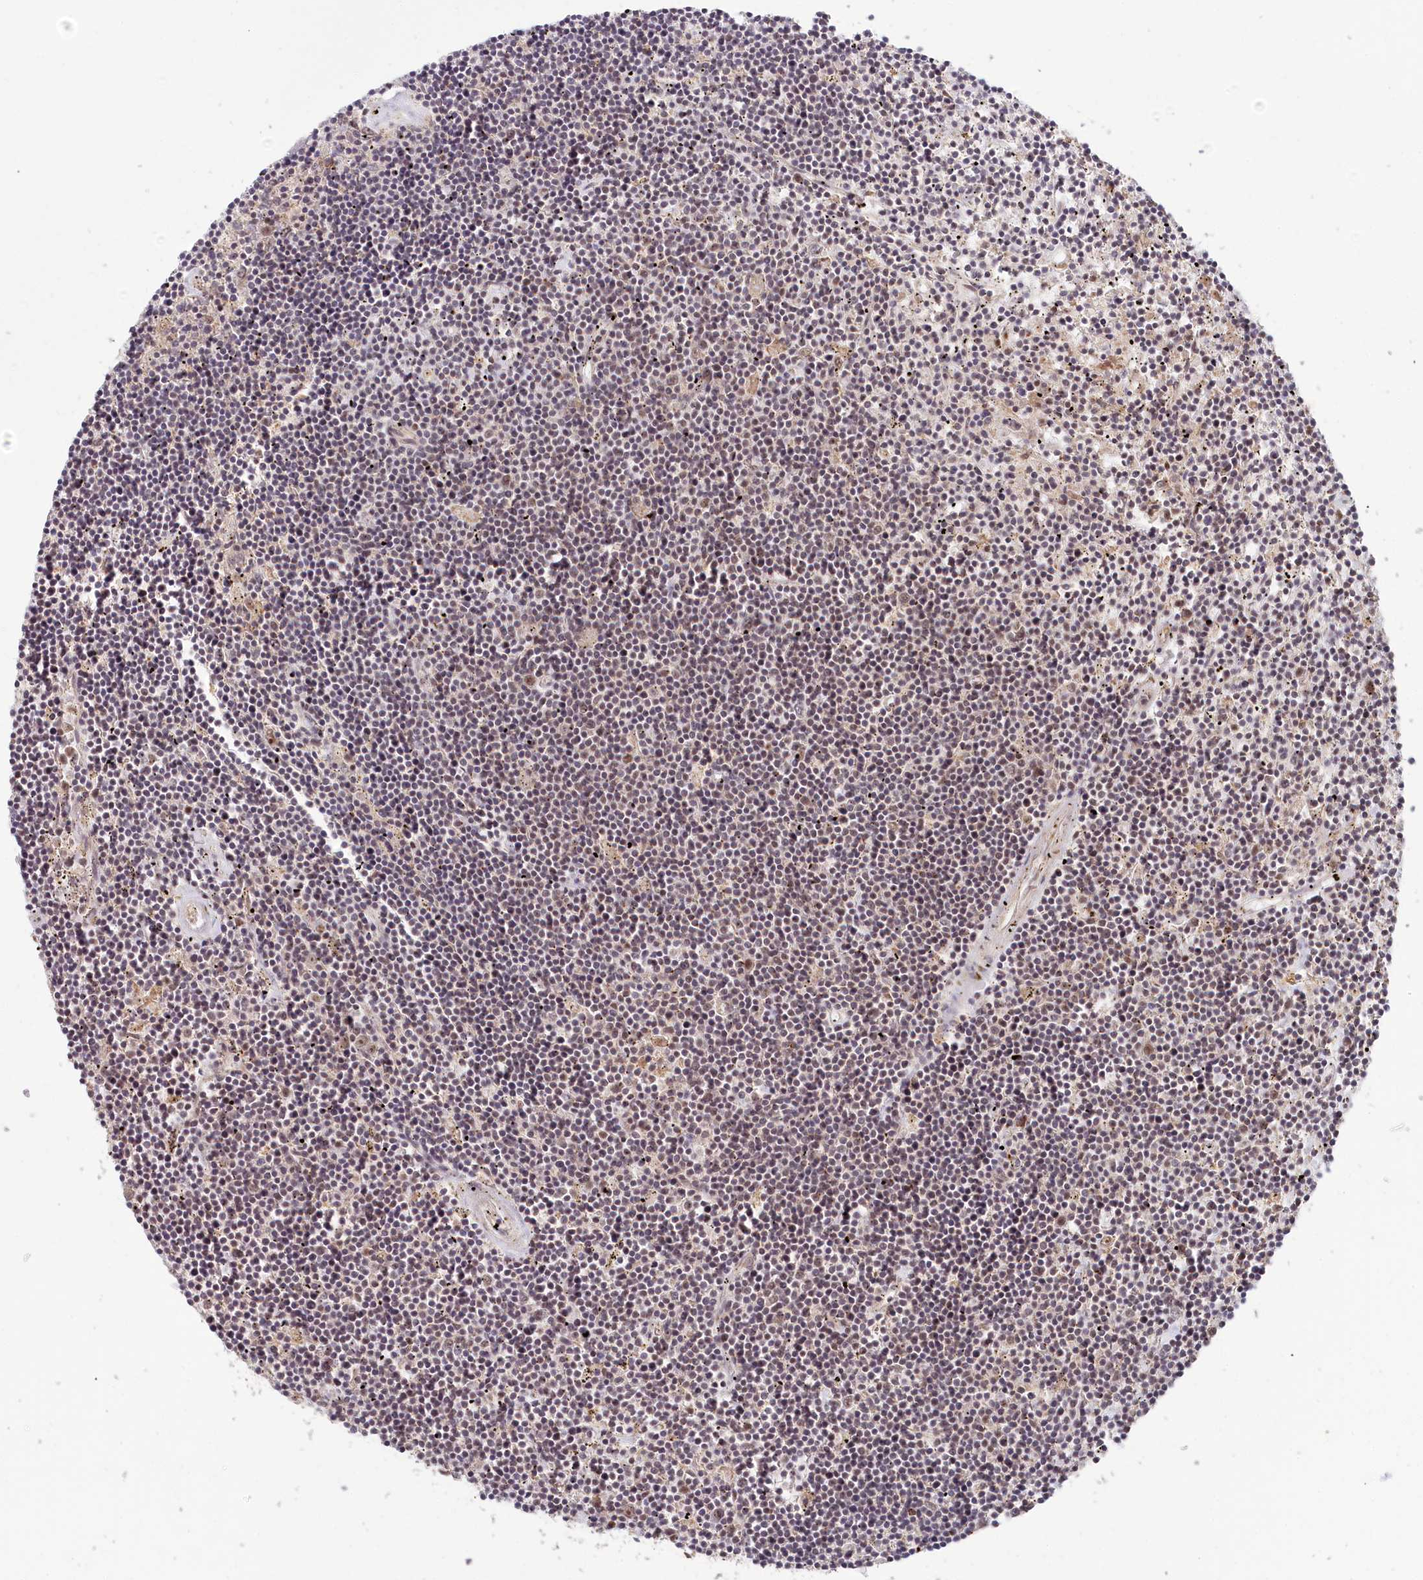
{"staining": {"intensity": "weak", "quantity": "<25%", "location": "cytoplasmic/membranous,nuclear"}, "tissue": "lymphoma", "cell_type": "Tumor cells", "image_type": "cancer", "snomed": [{"axis": "morphology", "description": "Malignant lymphoma, non-Hodgkin's type, Low grade"}, {"axis": "topography", "description": "Spleen"}], "caption": "Immunohistochemistry photomicrograph of lymphoma stained for a protein (brown), which exhibits no expression in tumor cells. (DAB (3,3'-diaminobenzidine) IHC, high magnification).", "gene": "WAPL", "patient": {"sex": "male", "age": 76}}